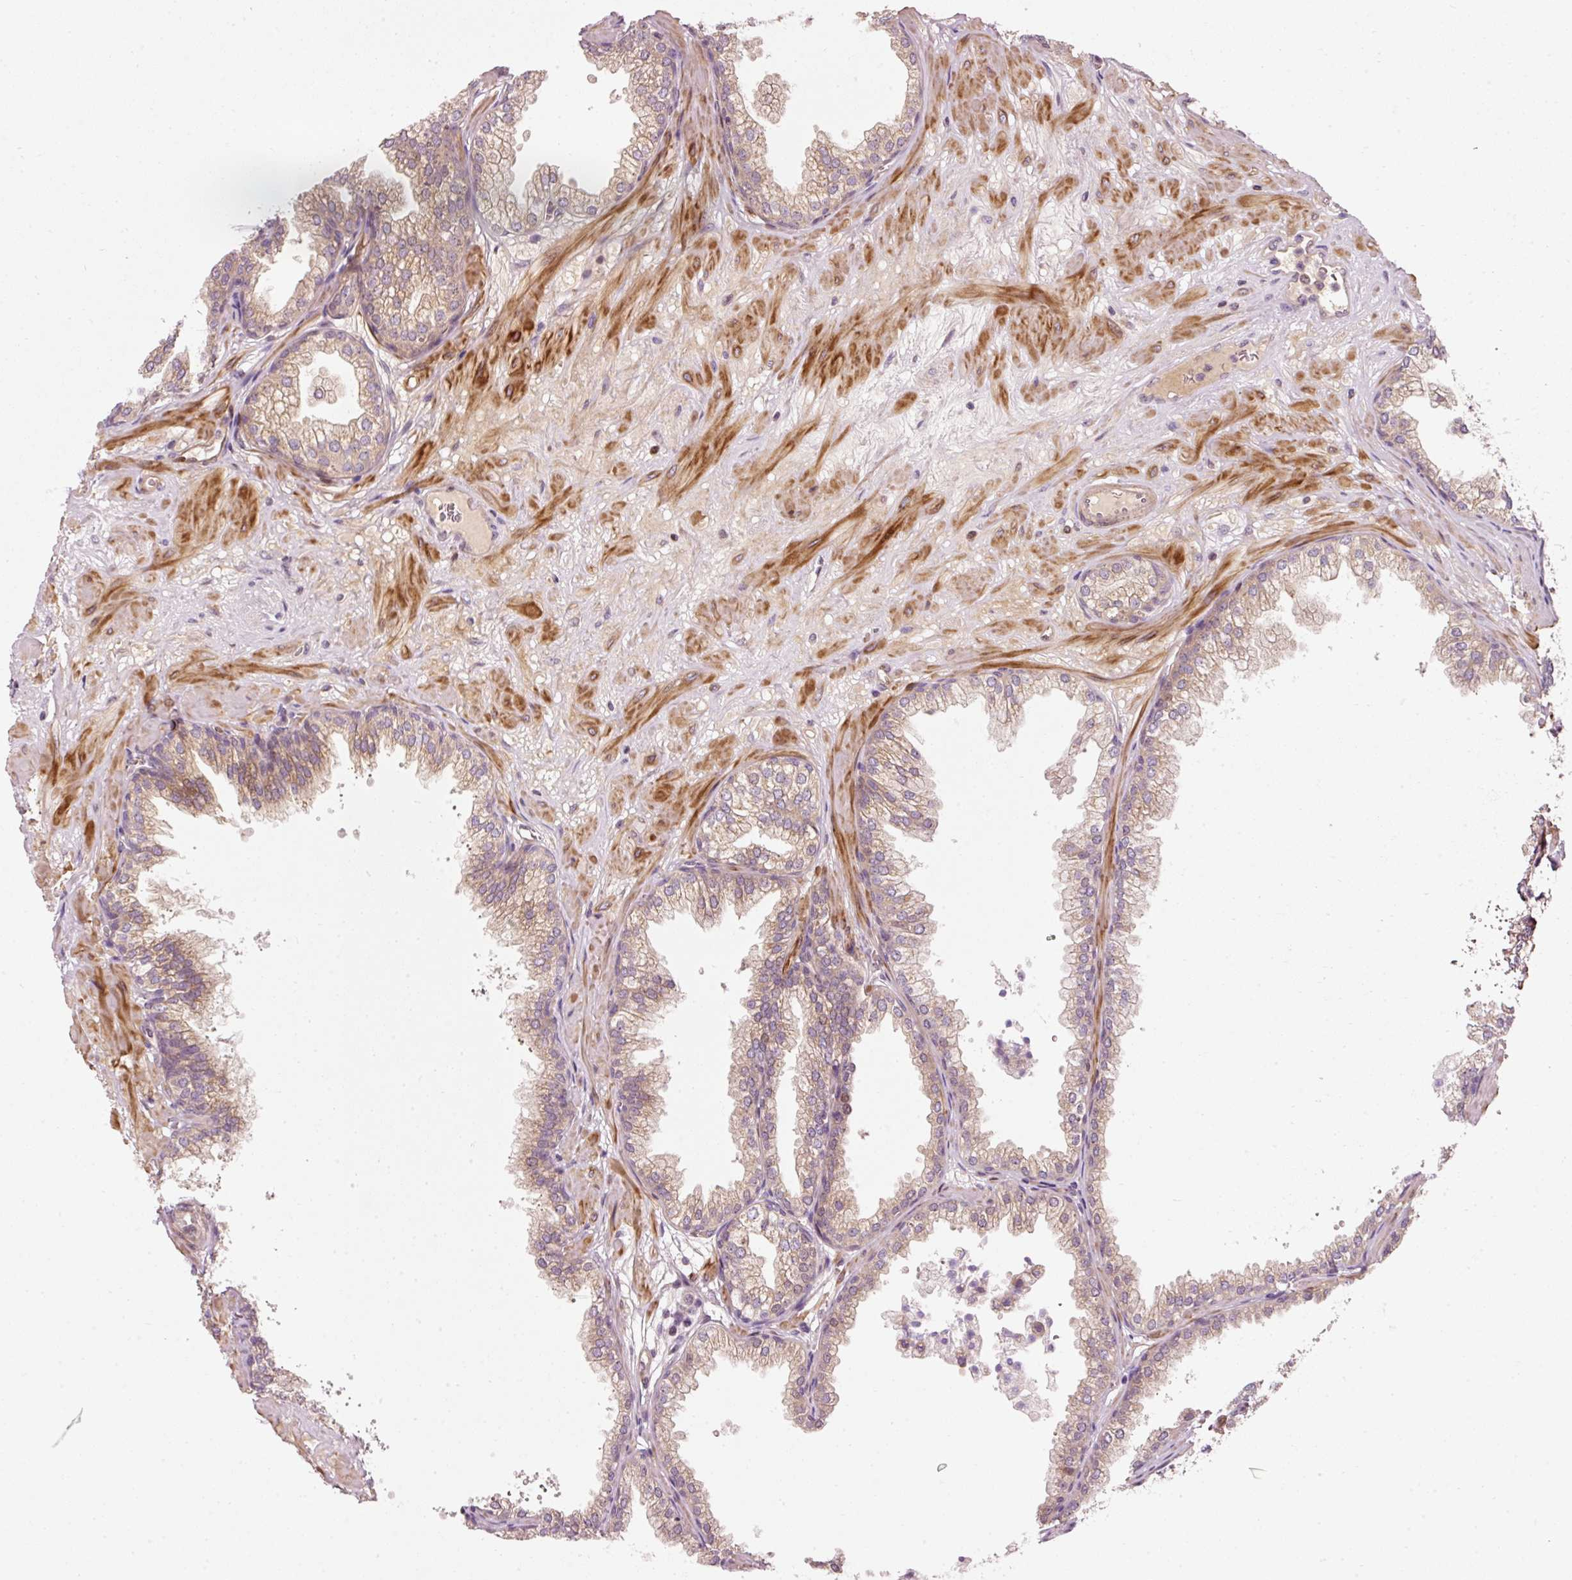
{"staining": {"intensity": "moderate", "quantity": ">75%", "location": "cytoplasmic/membranous"}, "tissue": "prostate", "cell_type": "Glandular cells", "image_type": "normal", "snomed": [{"axis": "morphology", "description": "Normal tissue, NOS"}, {"axis": "topography", "description": "Prostate"}], "caption": "Glandular cells exhibit moderate cytoplasmic/membranous positivity in about >75% of cells in unremarkable prostate.", "gene": "NAPA", "patient": {"sex": "male", "age": 37}}